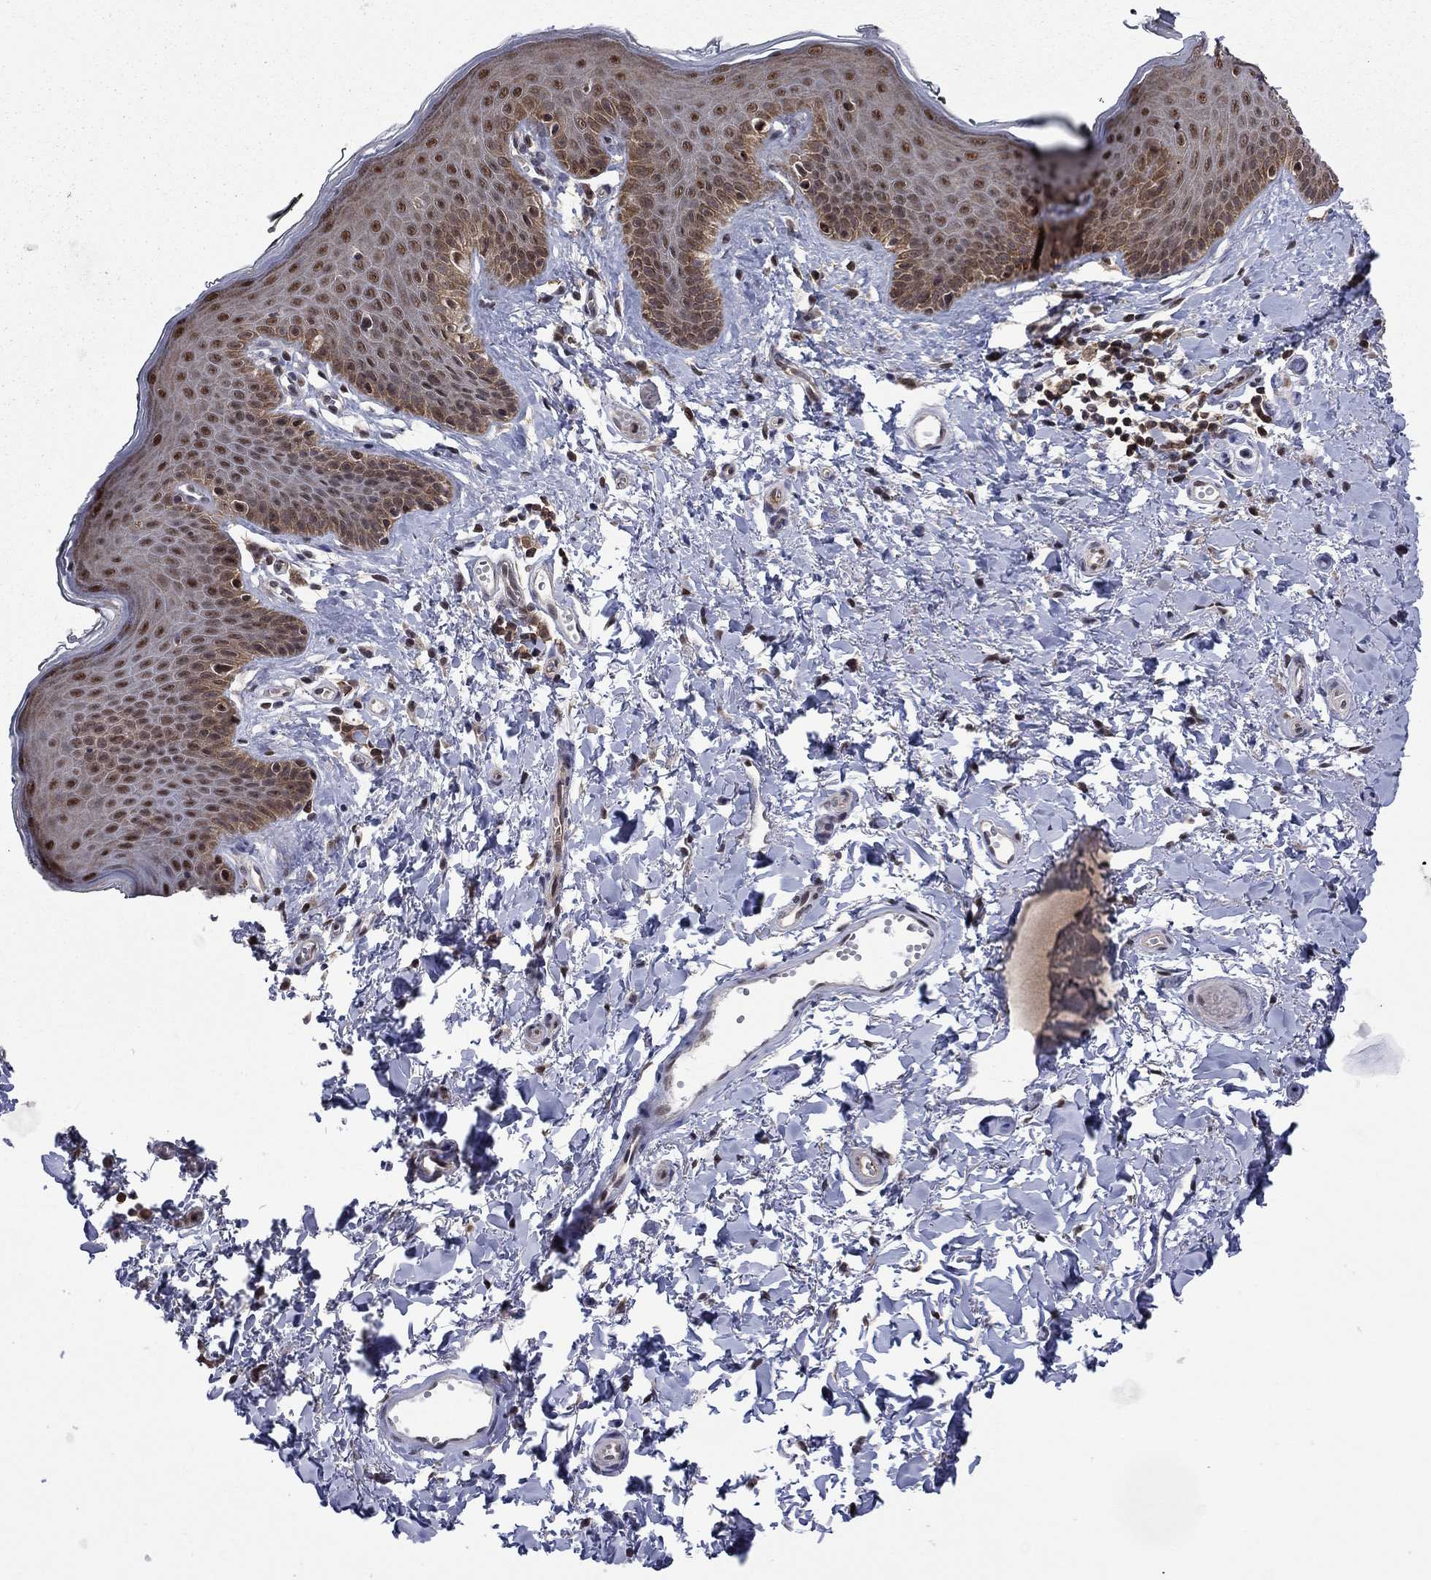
{"staining": {"intensity": "strong", "quantity": "25%-75%", "location": "nuclear"}, "tissue": "vagina", "cell_type": "Squamous epithelial cells", "image_type": "normal", "snomed": [{"axis": "morphology", "description": "Normal tissue, NOS"}, {"axis": "topography", "description": "Vagina"}], "caption": "A high-resolution histopathology image shows immunohistochemistry staining of normal vagina, which shows strong nuclear expression in about 25%-75% of squamous epithelial cells.", "gene": "PSMD2", "patient": {"sex": "female", "age": 66}}